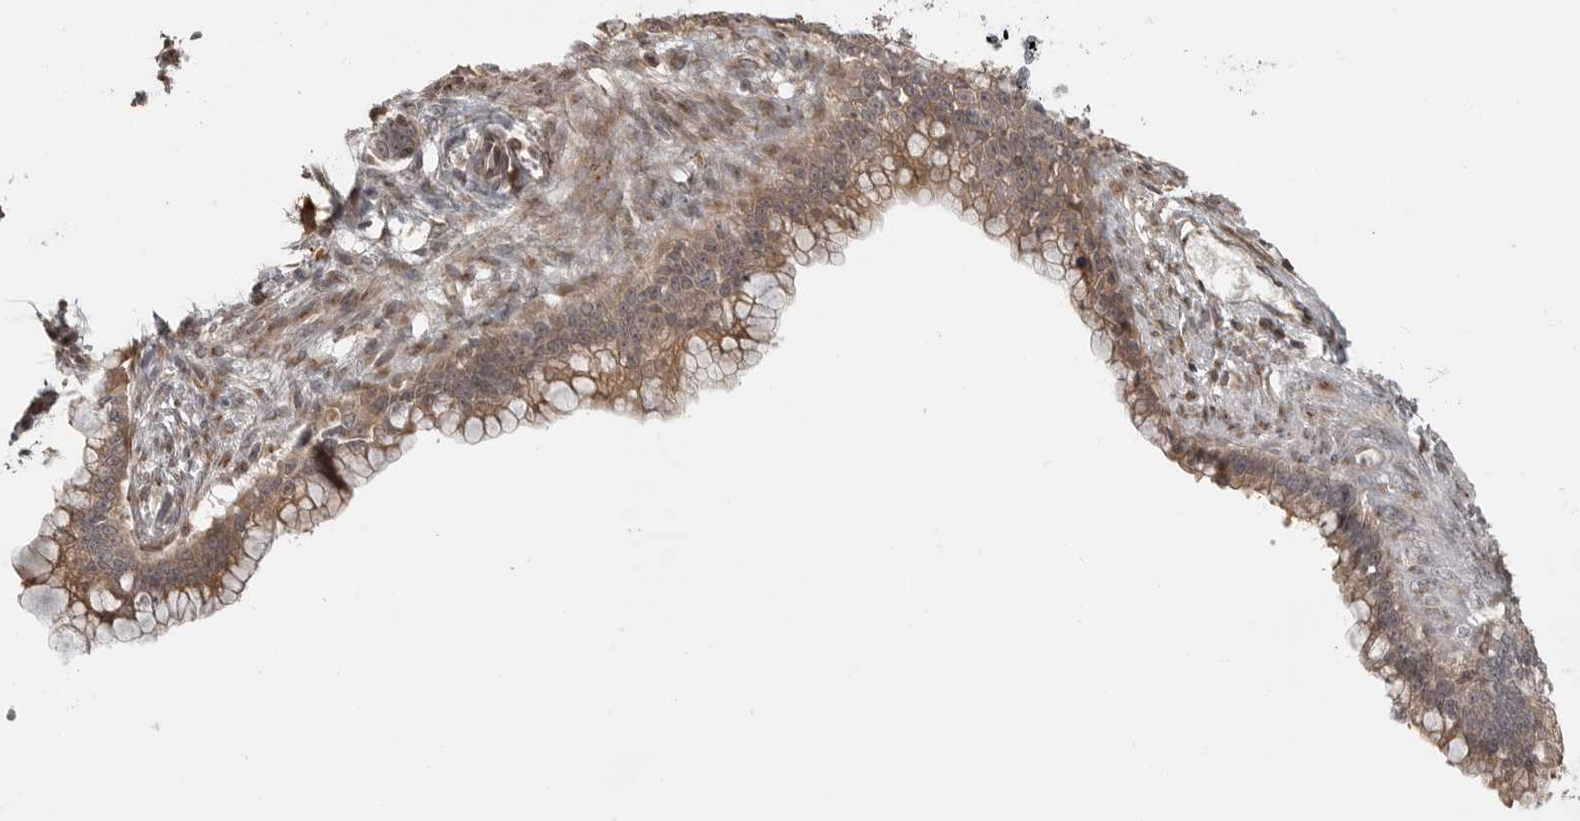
{"staining": {"intensity": "moderate", "quantity": ">75%", "location": "cytoplasmic/membranous"}, "tissue": "cervical cancer", "cell_type": "Tumor cells", "image_type": "cancer", "snomed": [{"axis": "morphology", "description": "Adenocarcinoma, NOS"}, {"axis": "topography", "description": "Cervix"}], "caption": "Immunohistochemical staining of cervical cancer shows medium levels of moderate cytoplasmic/membranous staining in approximately >75% of tumor cells. The protein of interest is stained brown, and the nuclei are stained in blue (DAB (3,3'-diaminobenzidine) IHC with brightfield microscopy, high magnification).", "gene": "IDO1", "patient": {"sex": "female", "age": 44}}